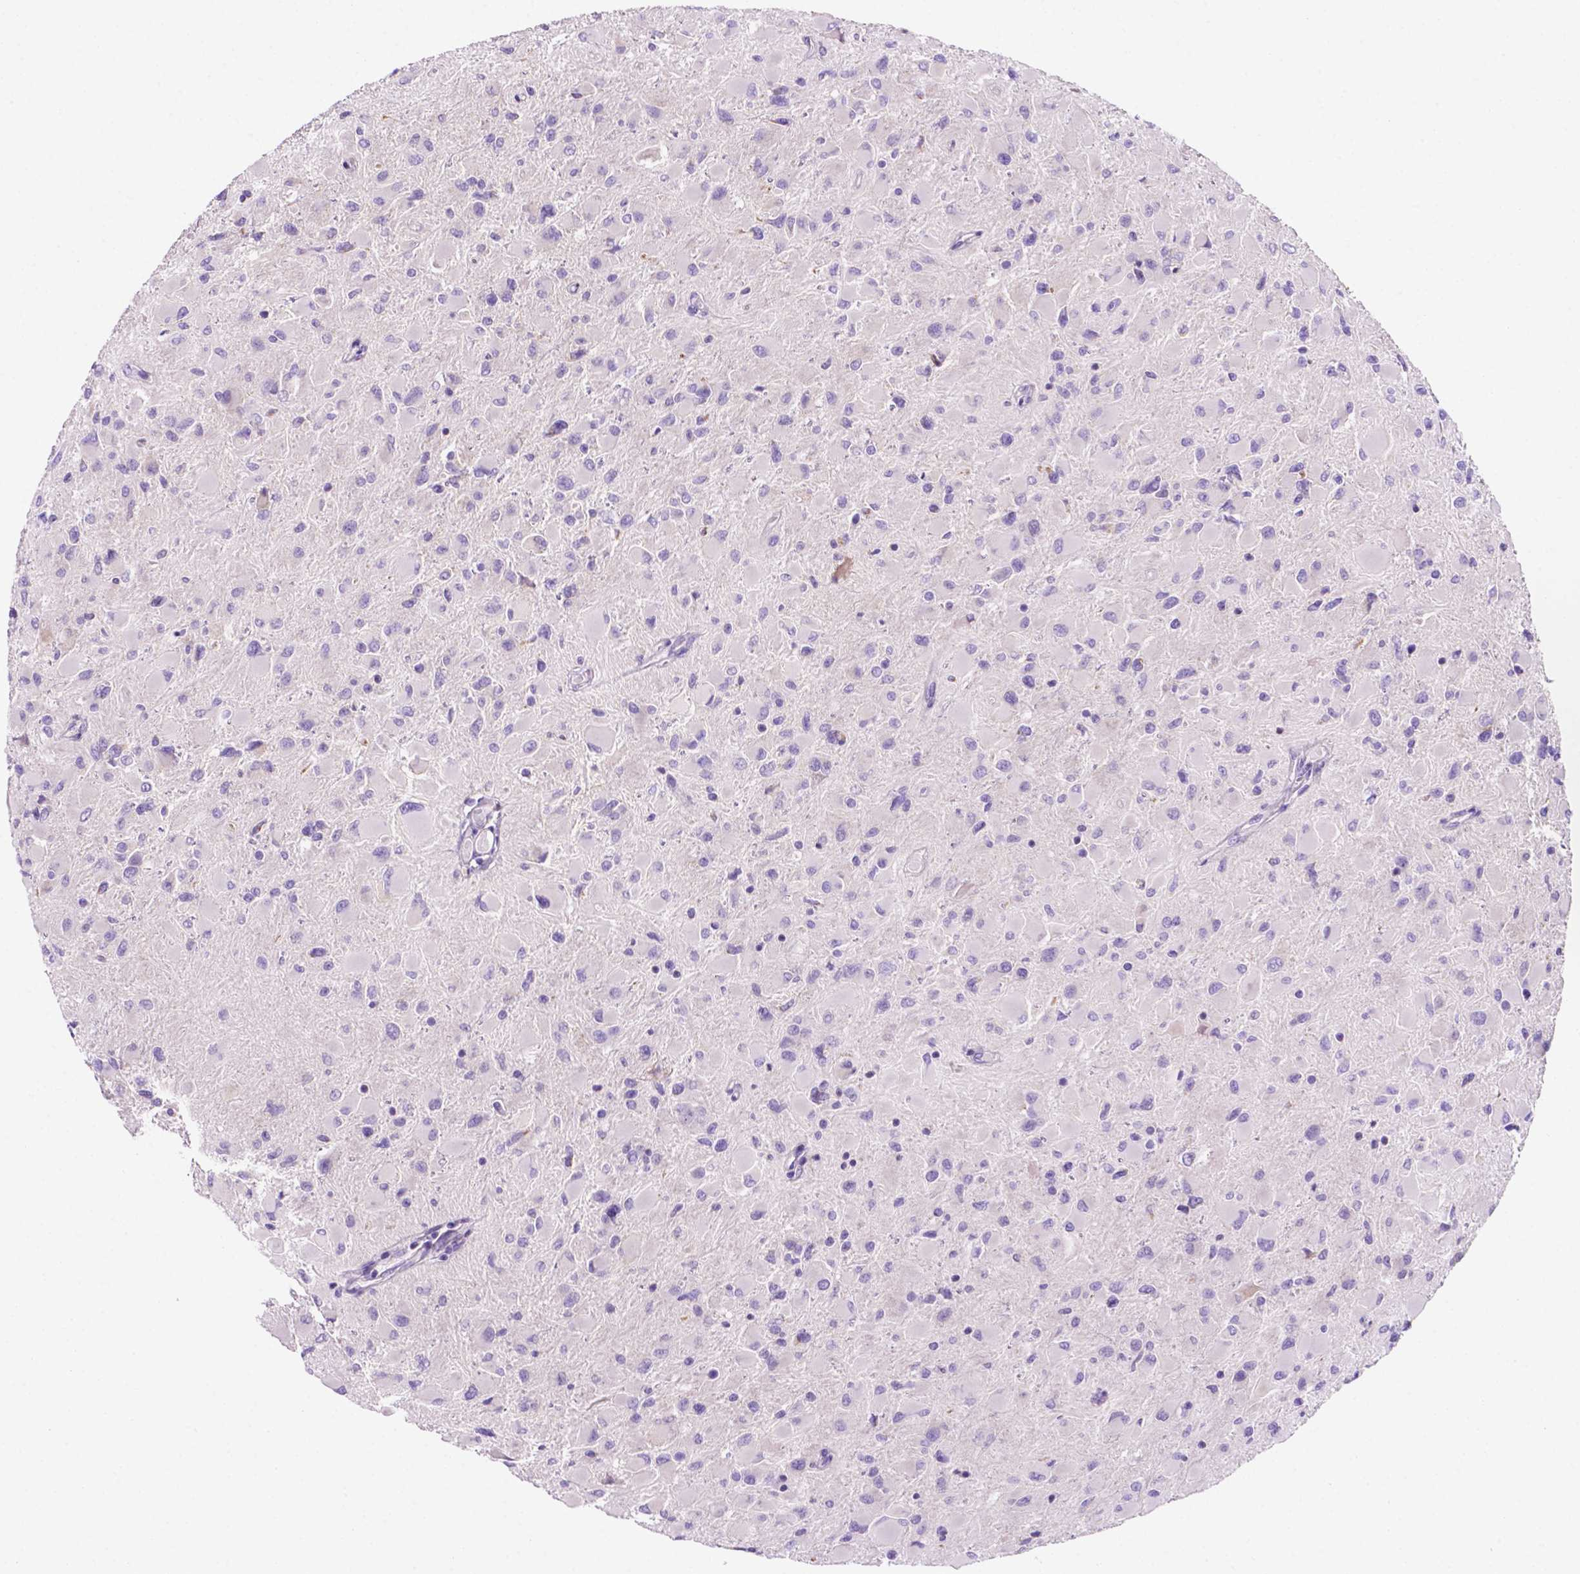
{"staining": {"intensity": "negative", "quantity": "none", "location": "none"}, "tissue": "glioma", "cell_type": "Tumor cells", "image_type": "cancer", "snomed": [{"axis": "morphology", "description": "Glioma, malignant, High grade"}, {"axis": "topography", "description": "Cerebral cortex"}], "caption": "DAB immunohistochemical staining of human malignant glioma (high-grade) demonstrates no significant expression in tumor cells.", "gene": "CEACAM7", "patient": {"sex": "female", "age": 36}}